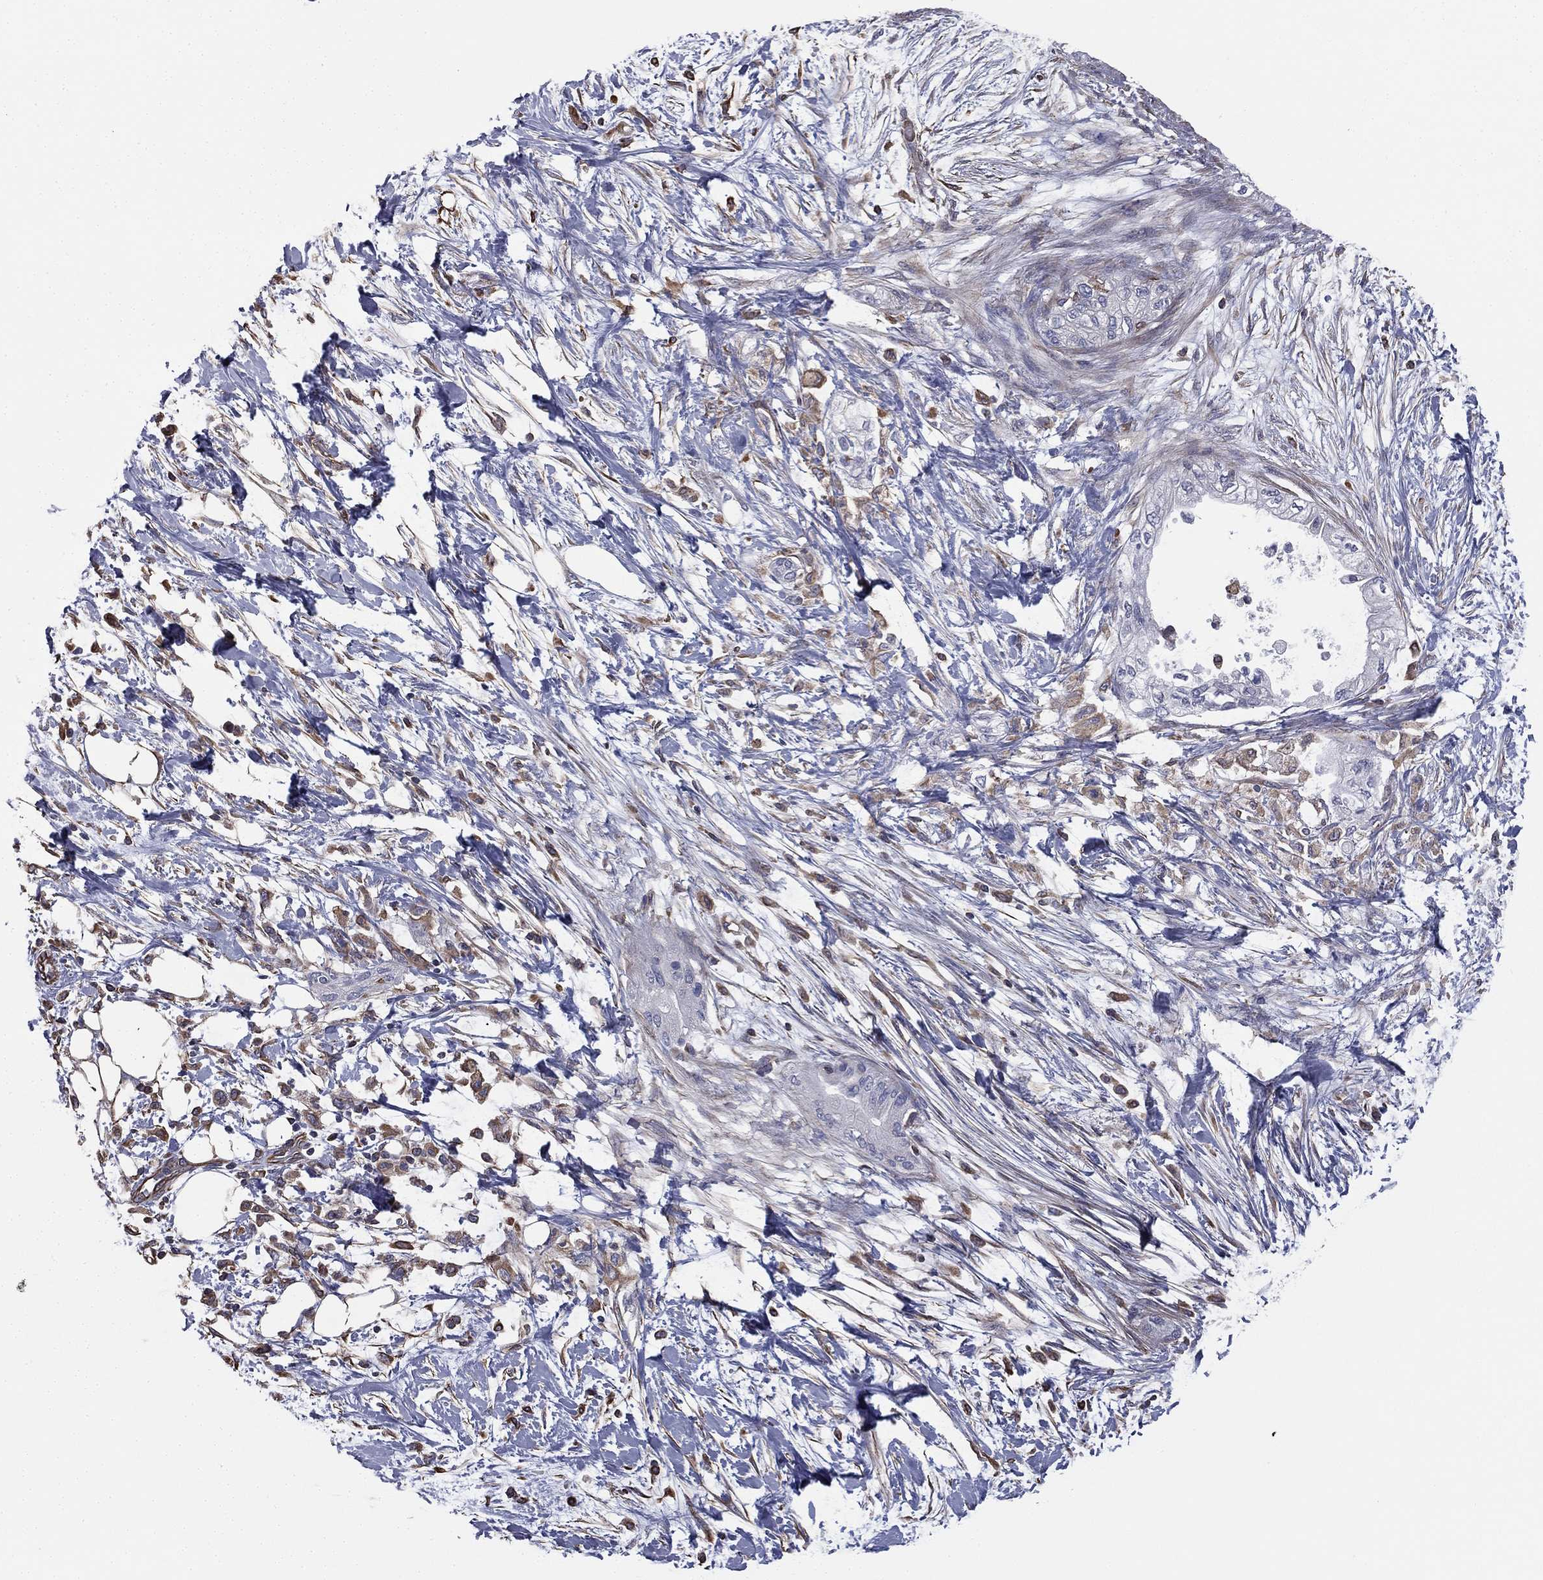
{"staining": {"intensity": "negative", "quantity": "none", "location": "none"}, "tissue": "pancreatic cancer", "cell_type": "Tumor cells", "image_type": "cancer", "snomed": [{"axis": "morphology", "description": "Normal tissue, NOS"}, {"axis": "morphology", "description": "Adenocarcinoma, NOS"}, {"axis": "topography", "description": "Pancreas"}, {"axis": "topography", "description": "Duodenum"}], "caption": "An IHC photomicrograph of adenocarcinoma (pancreatic) is shown. There is no staining in tumor cells of adenocarcinoma (pancreatic).", "gene": "SCUBE1", "patient": {"sex": "female", "age": 60}}